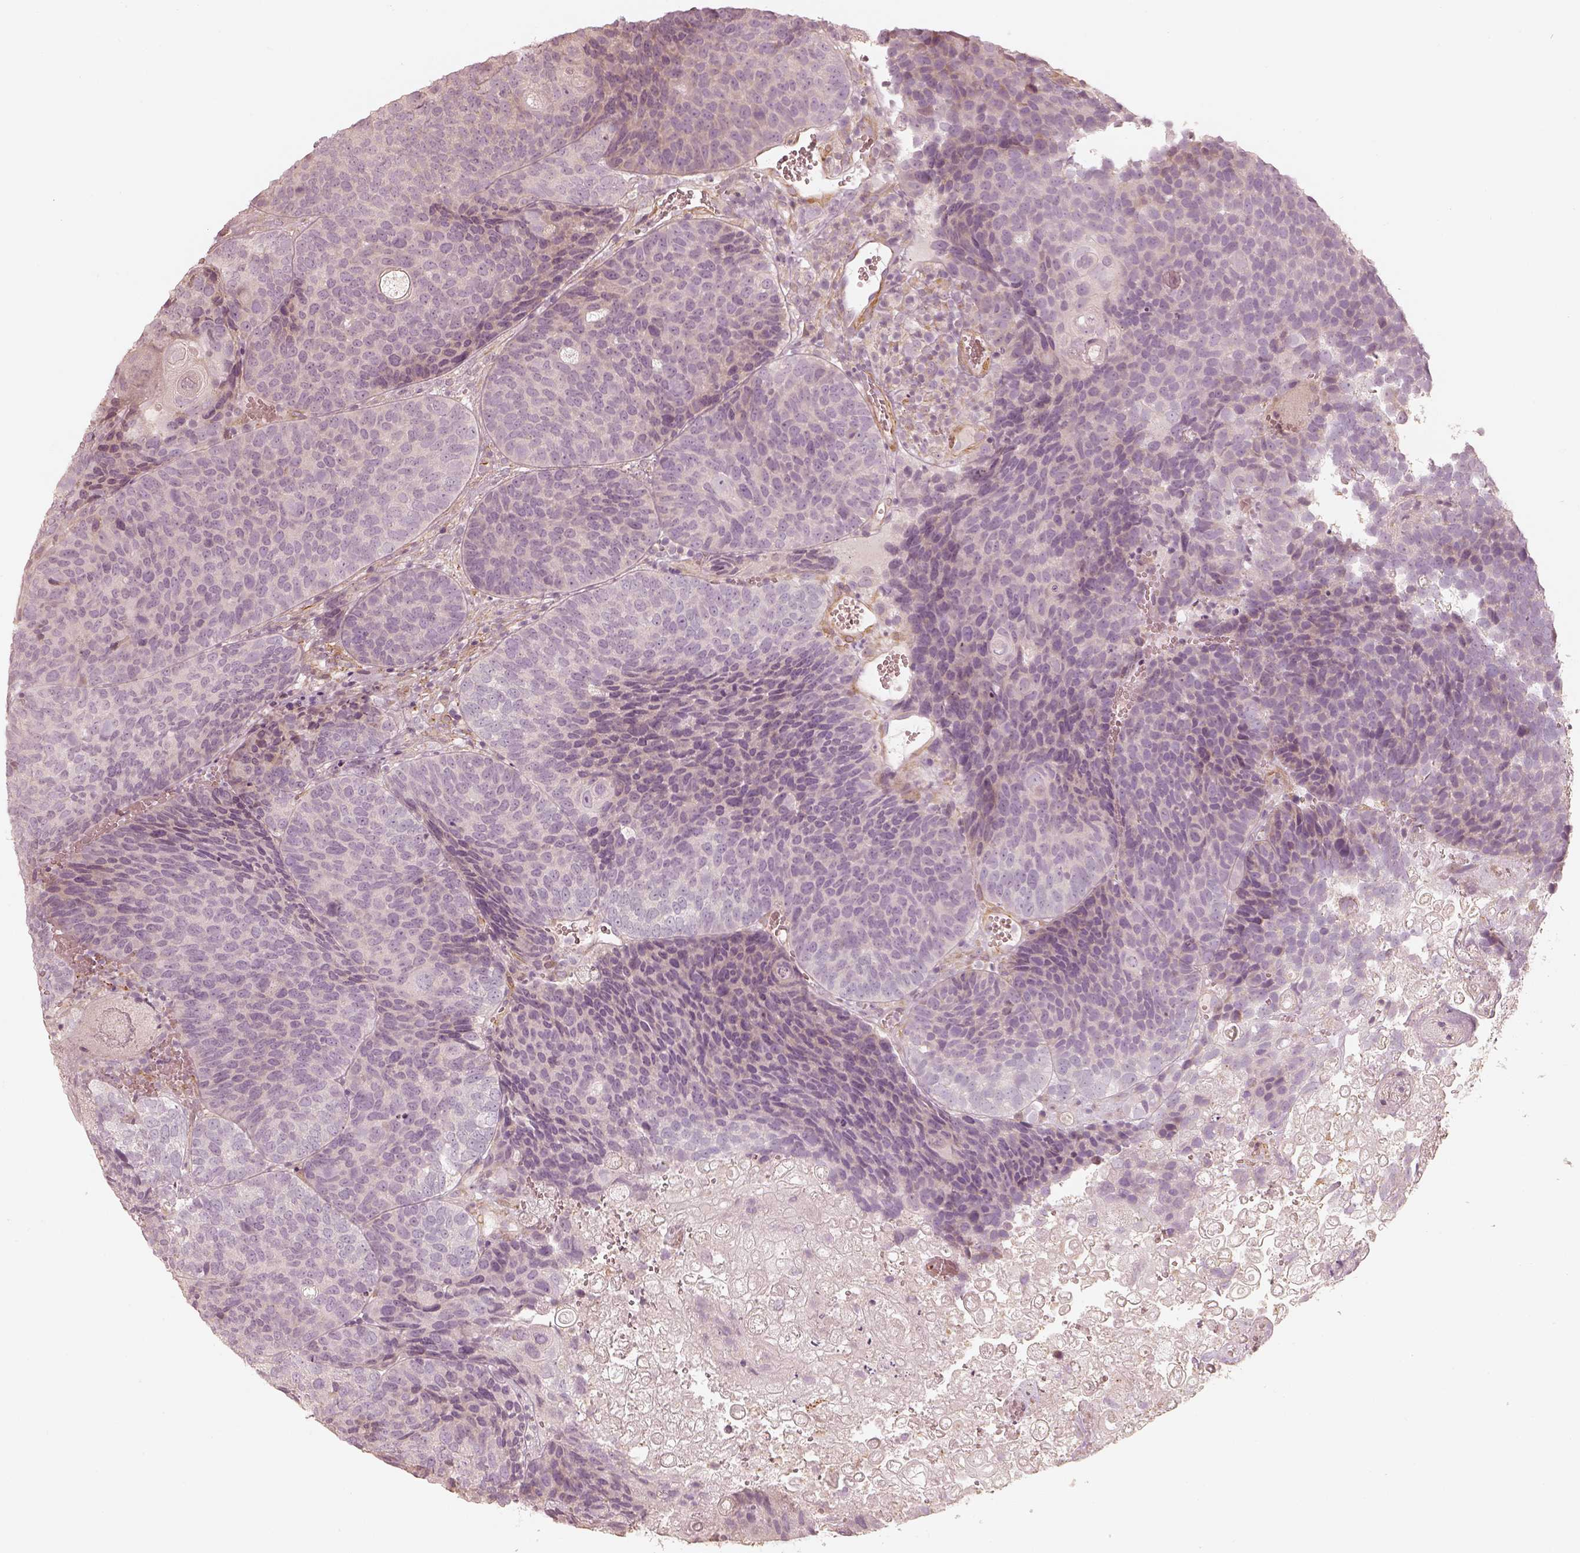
{"staining": {"intensity": "negative", "quantity": "none", "location": "none"}, "tissue": "urothelial cancer", "cell_type": "Tumor cells", "image_type": "cancer", "snomed": [{"axis": "morphology", "description": "Urothelial carcinoma, Low grade"}, {"axis": "topography", "description": "Urinary bladder"}], "caption": "DAB (3,3'-diaminobenzidine) immunohistochemical staining of human urothelial carcinoma (low-grade) exhibits no significant staining in tumor cells. (Stains: DAB (3,3'-diaminobenzidine) immunohistochemistry with hematoxylin counter stain, Microscopy: brightfield microscopy at high magnification).", "gene": "KCNJ9", "patient": {"sex": "female", "age": 62}}